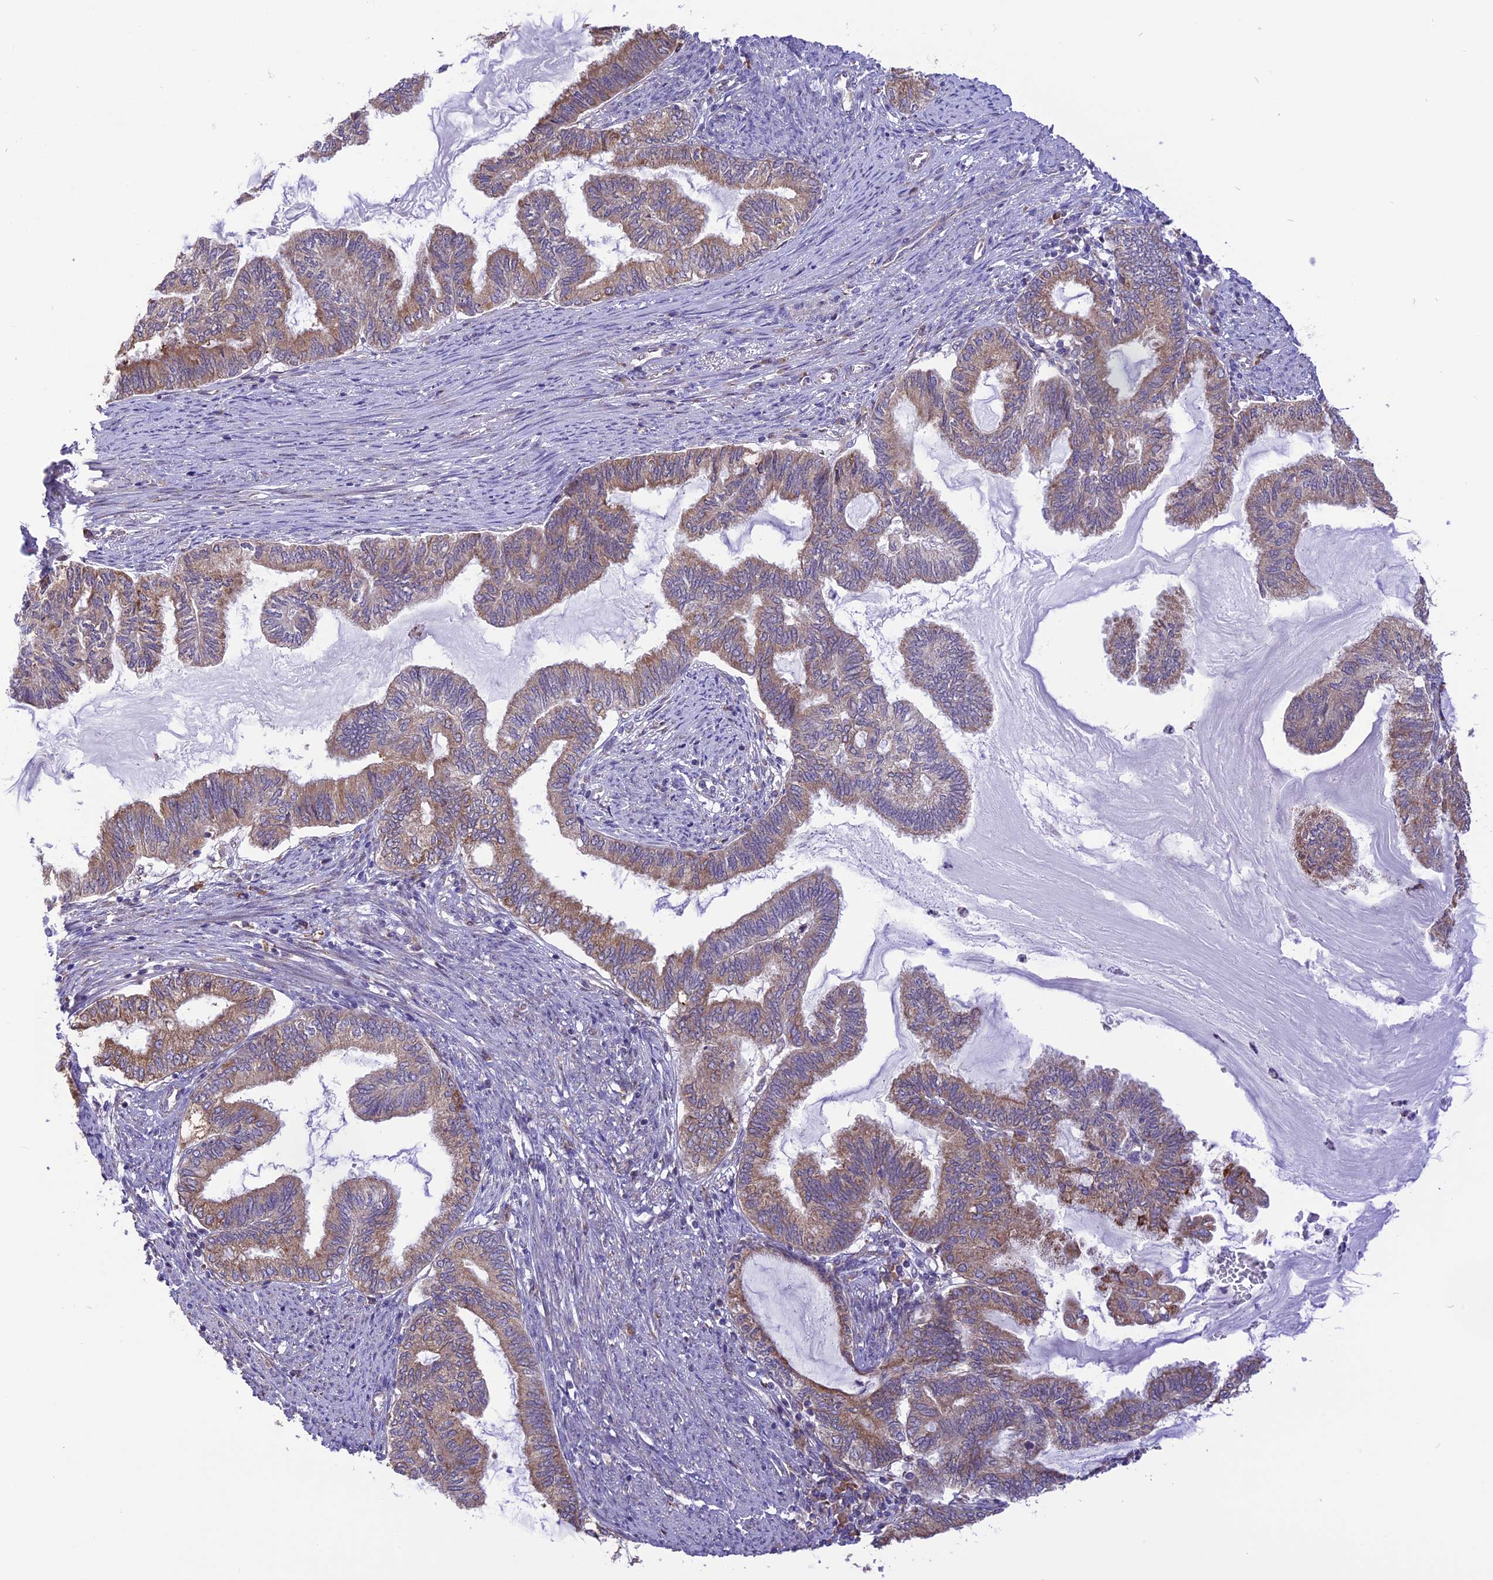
{"staining": {"intensity": "moderate", "quantity": "25%-75%", "location": "cytoplasmic/membranous"}, "tissue": "endometrial cancer", "cell_type": "Tumor cells", "image_type": "cancer", "snomed": [{"axis": "morphology", "description": "Adenocarcinoma, NOS"}, {"axis": "topography", "description": "Endometrium"}], "caption": "Immunohistochemistry (DAB (3,3'-diaminobenzidine)) staining of human endometrial adenocarcinoma reveals moderate cytoplasmic/membranous protein positivity in about 25%-75% of tumor cells. (DAB (3,3'-diaminobenzidine) = brown stain, brightfield microscopy at high magnification).", "gene": "ARMCX6", "patient": {"sex": "female", "age": 86}}